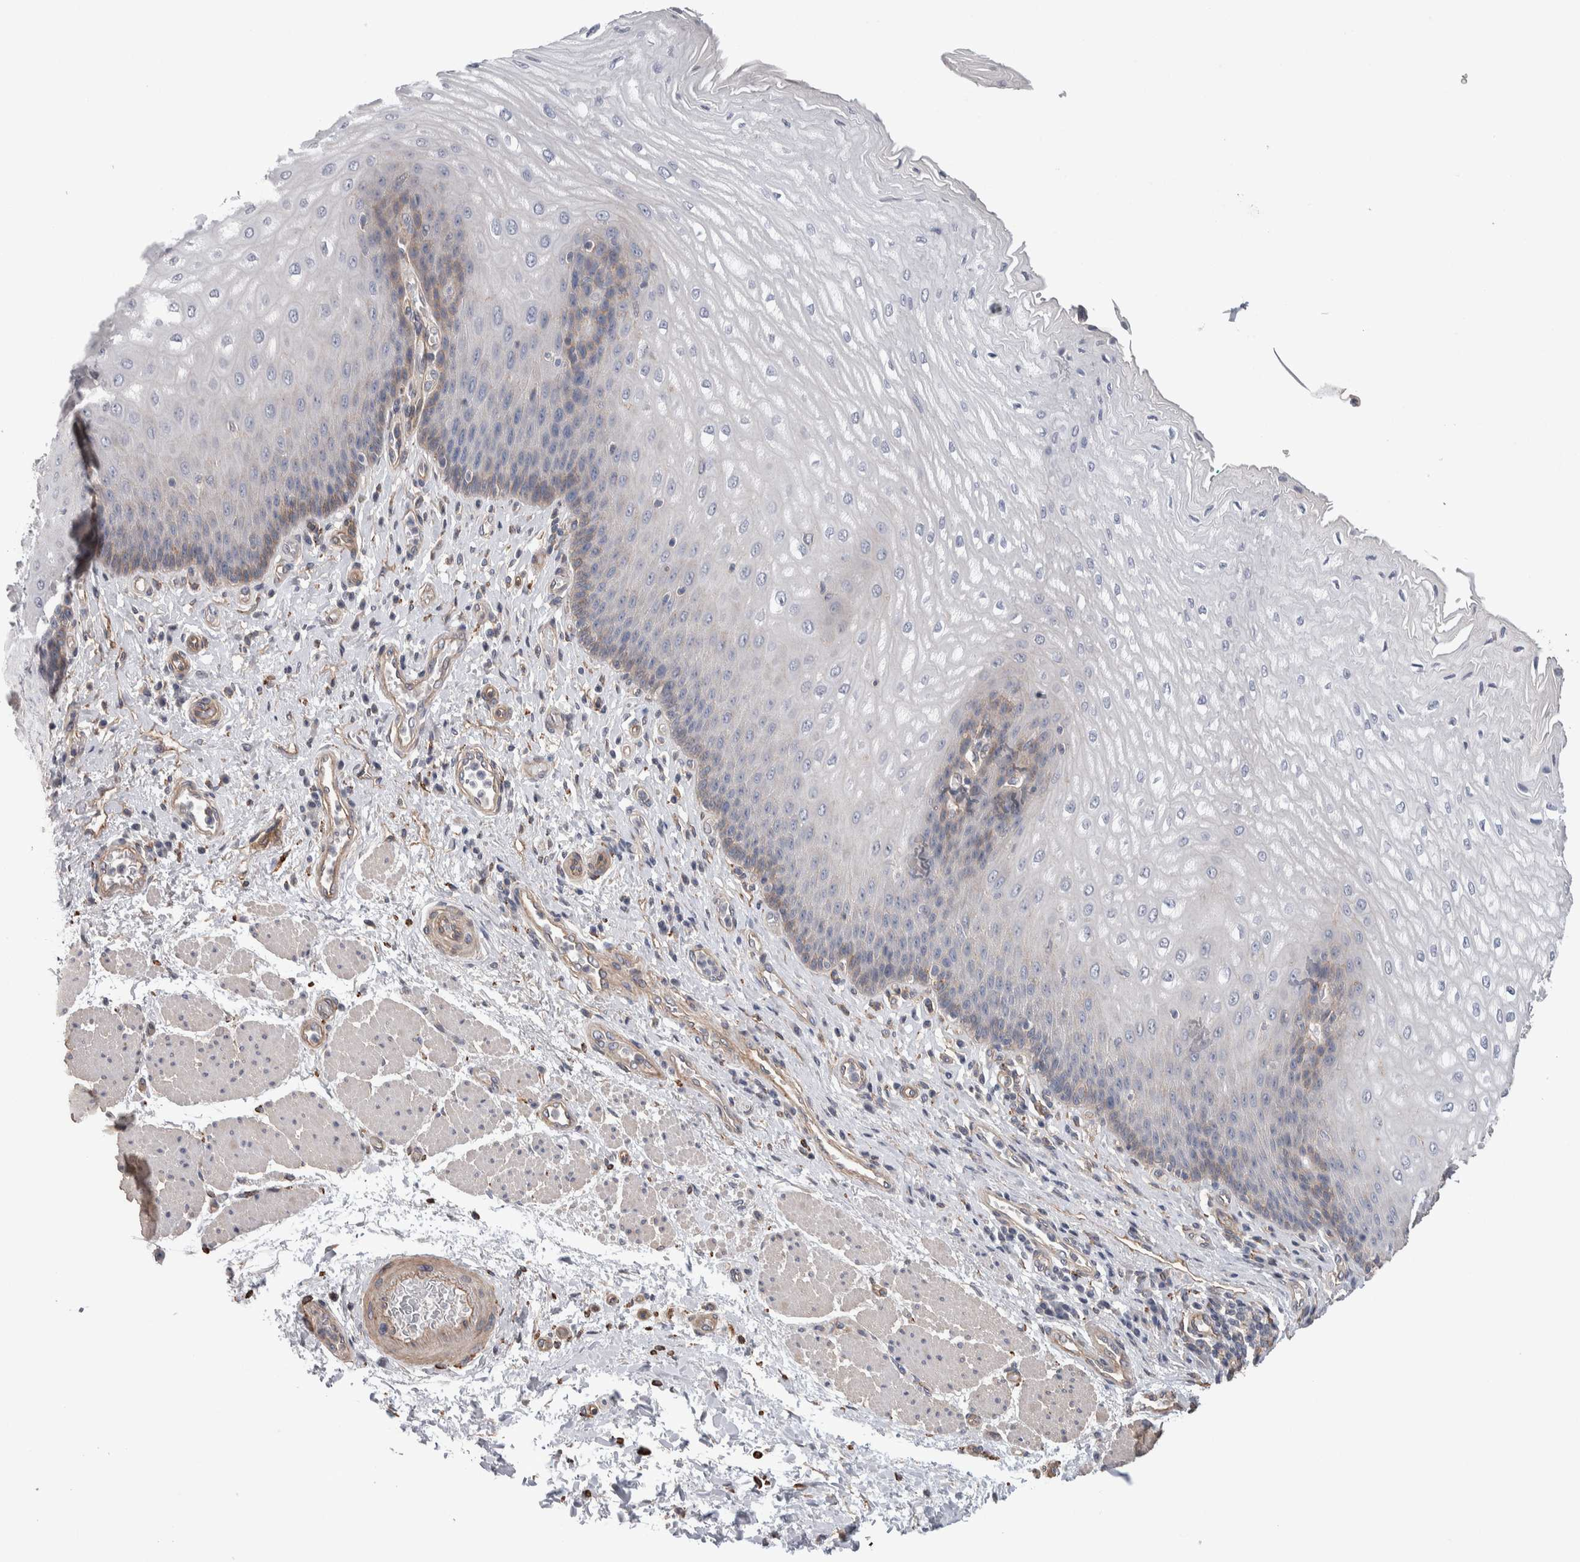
{"staining": {"intensity": "negative", "quantity": "none", "location": "none"}, "tissue": "esophagus", "cell_type": "Squamous epithelial cells", "image_type": "normal", "snomed": [{"axis": "morphology", "description": "Normal tissue, NOS"}, {"axis": "topography", "description": "Esophagus"}], "caption": "This is an immunohistochemistry (IHC) histopathology image of unremarkable human esophagus. There is no expression in squamous epithelial cells.", "gene": "GCNA", "patient": {"sex": "male", "age": 54}}